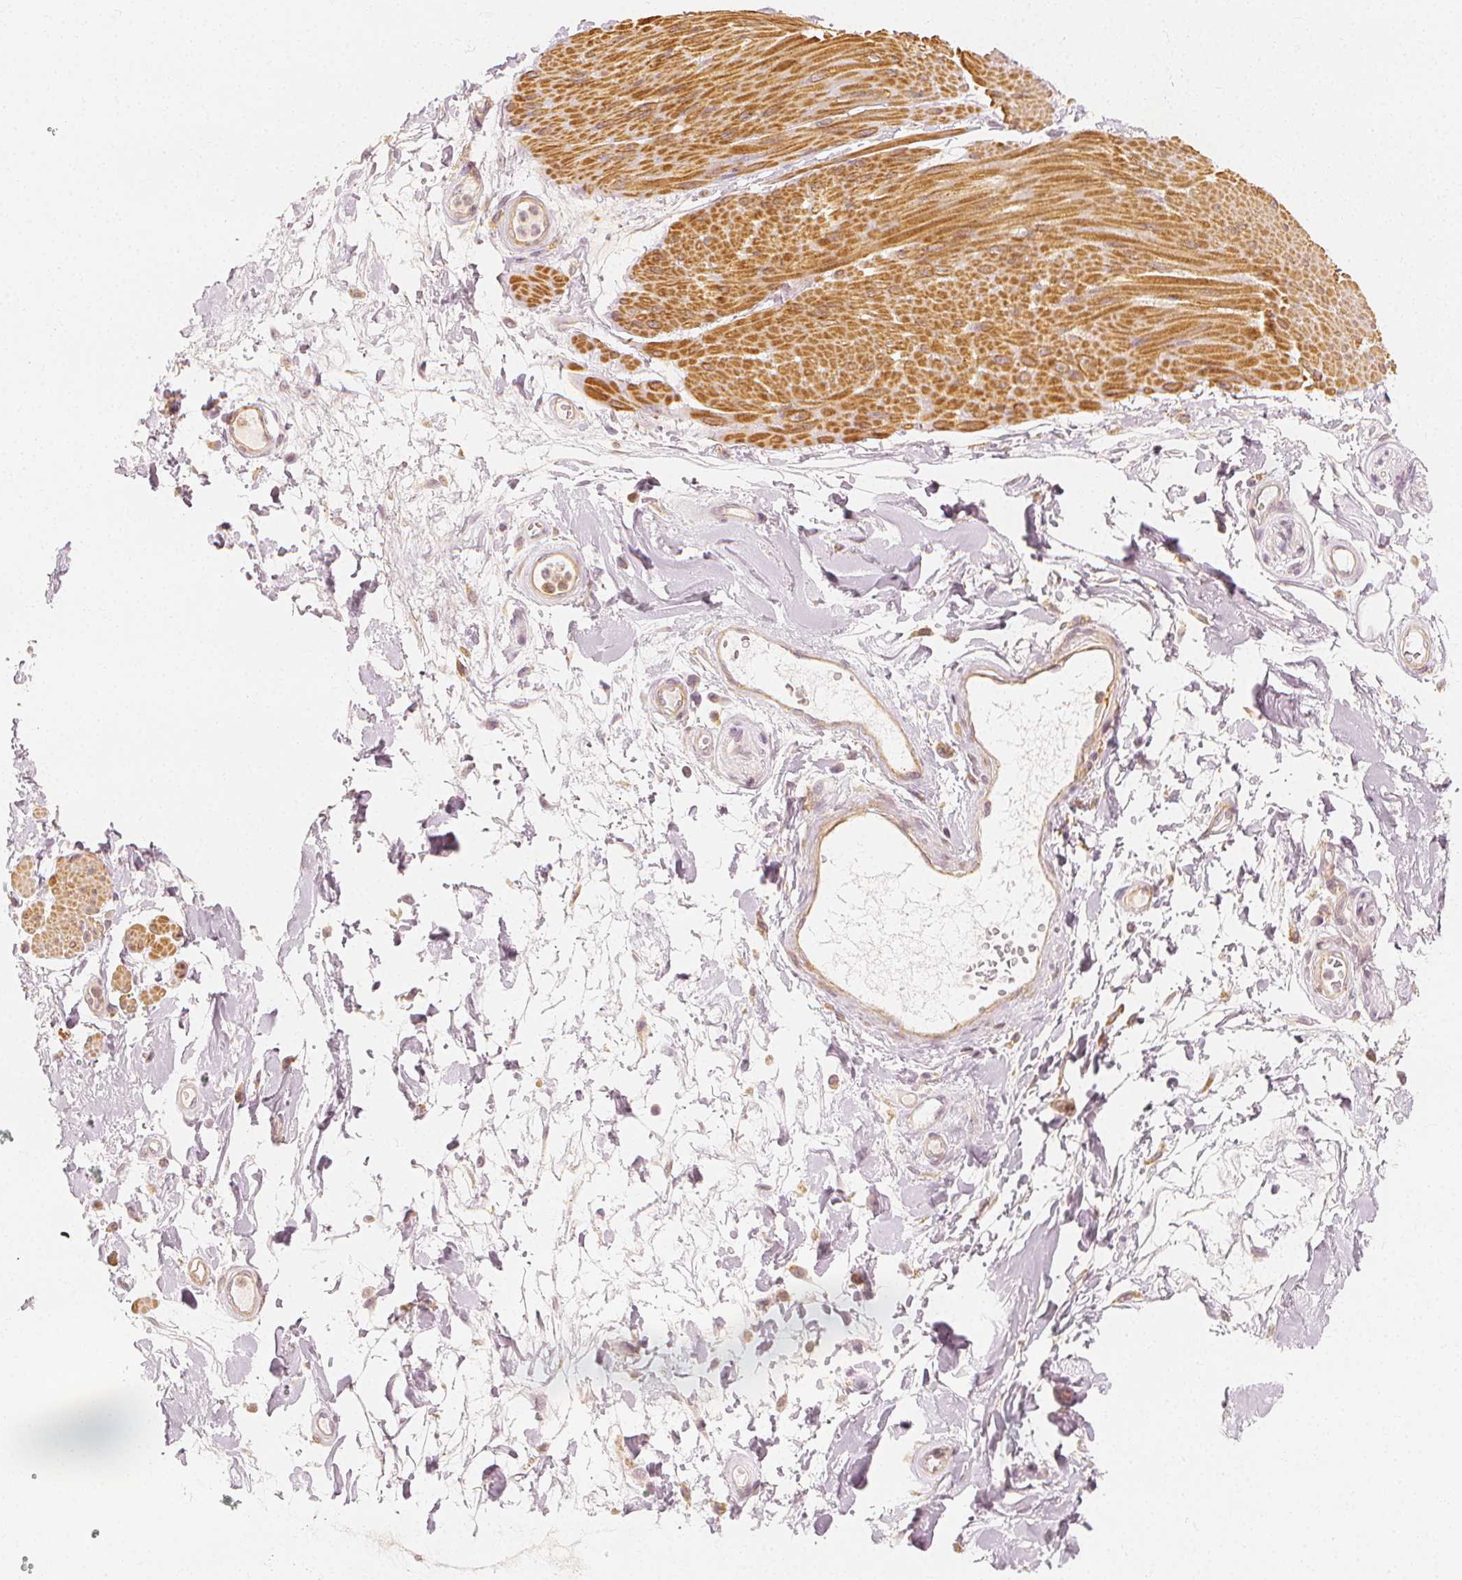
{"staining": {"intensity": "negative", "quantity": "none", "location": "none"}, "tissue": "adipose tissue", "cell_type": "Adipocytes", "image_type": "normal", "snomed": [{"axis": "morphology", "description": "Normal tissue, NOS"}, {"axis": "topography", "description": "Urinary bladder"}, {"axis": "topography", "description": "Peripheral nerve tissue"}], "caption": "This is a photomicrograph of immunohistochemistry (IHC) staining of unremarkable adipose tissue, which shows no positivity in adipocytes. The staining was performed using DAB (3,3'-diaminobenzidine) to visualize the protein expression in brown, while the nuclei were stained in blue with hematoxylin (Magnification: 20x).", "gene": "ARHGAP26", "patient": {"sex": "female", "age": 60}}